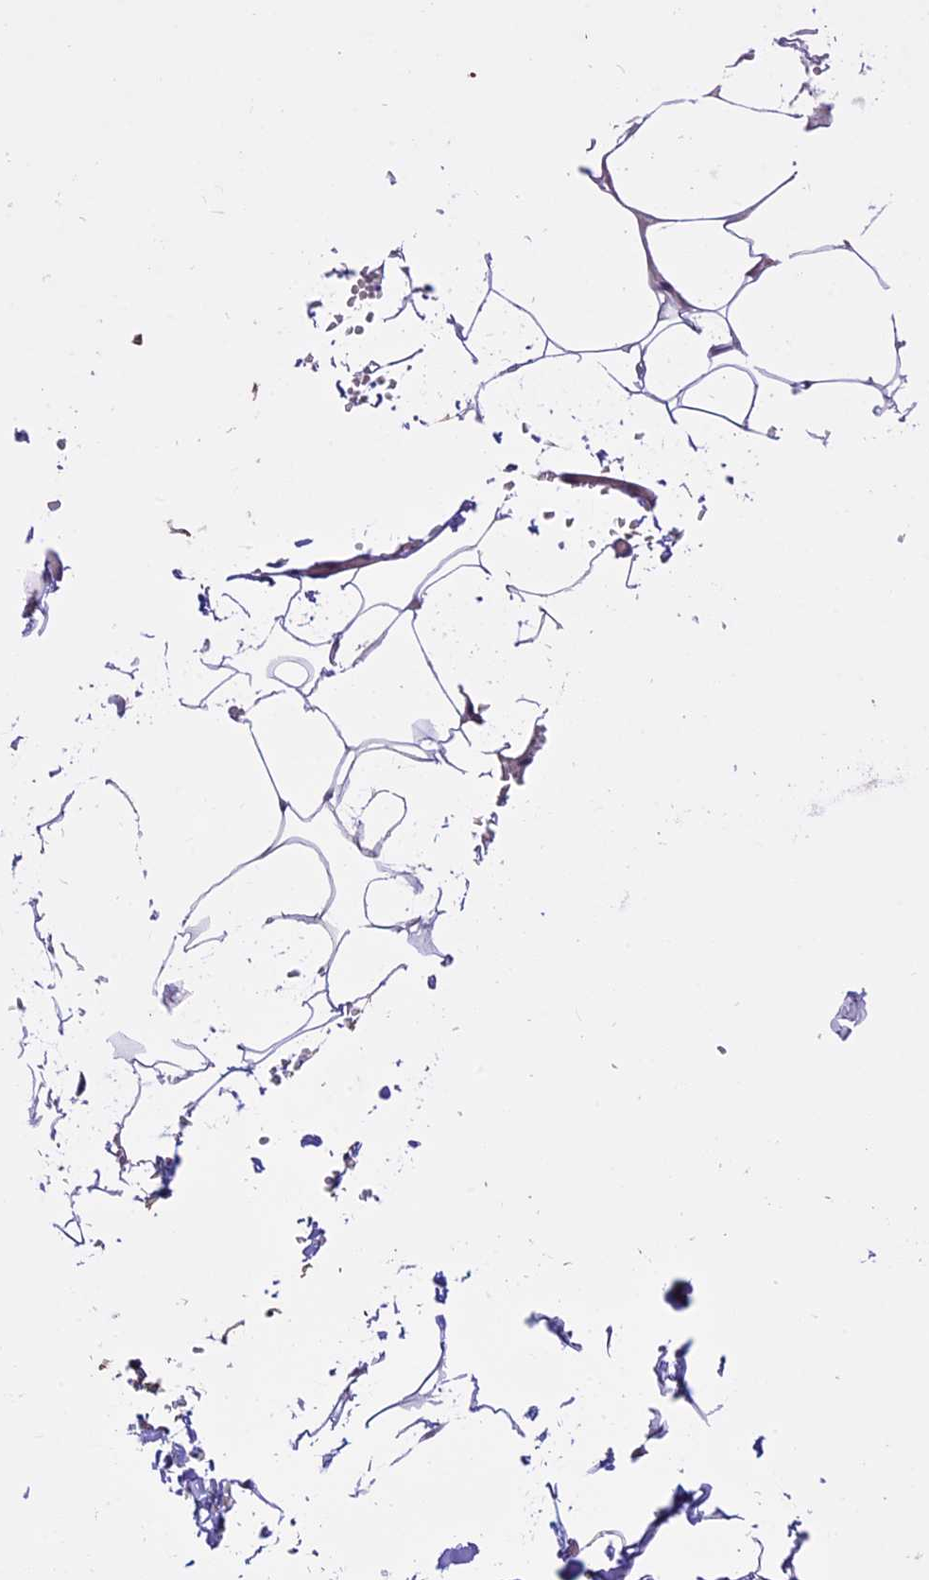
{"staining": {"intensity": "negative", "quantity": "none", "location": "none"}, "tissue": "adipose tissue", "cell_type": "Adipocytes", "image_type": "normal", "snomed": [{"axis": "morphology", "description": "Normal tissue, NOS"}, {"axis": "topography", "description": "Gallbladder"}, {"axis": "topography", "description": "Peripheral nerve tissue"}], "caption": "This is an immunohistochemistry (IHC) image of normal human adipose tissue. There is no staining in adipocytes.", "gene": "SPRED1", "patient": {"sex": "male", "age": 38}}